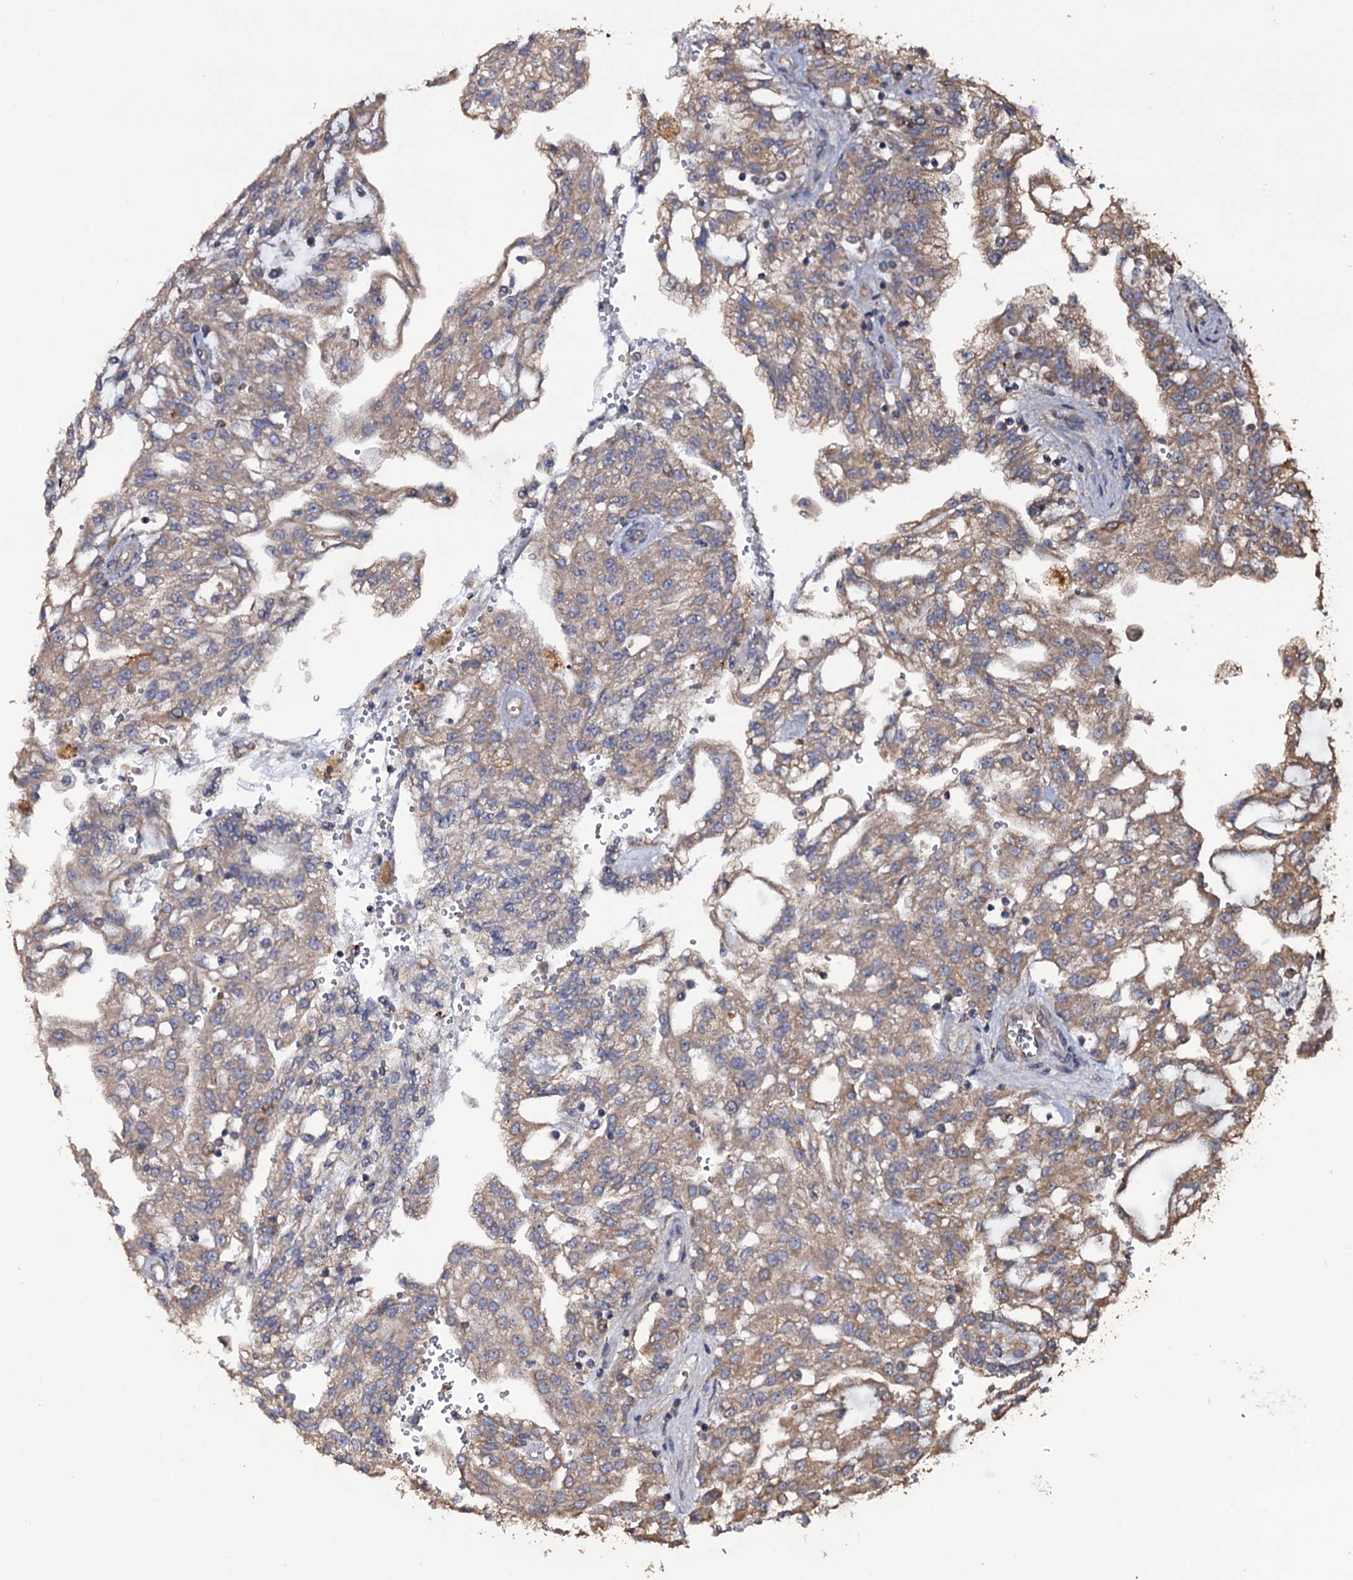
{"staining": {"intensity": "weak", "quantity": "25%-75%", "location": "cytoplasmic/membranous"}, "tissue": "renal cancer", "cell_type": "Tumor cells", "image_type": "cancer", "snomed": [{"axis": "morphology", "description": "Adenocarcinoma, NOS"}, {"axis": "topography", "description": "Kidney"}], "caption": "Protein expression analysis of human adenocarcinoma (renal) reveals weak cytoplasmic/membranous expression in about 25%-75% of tumor cells.", "gene": "TTC23", "patient": {"sex": "male", "age": 63}}